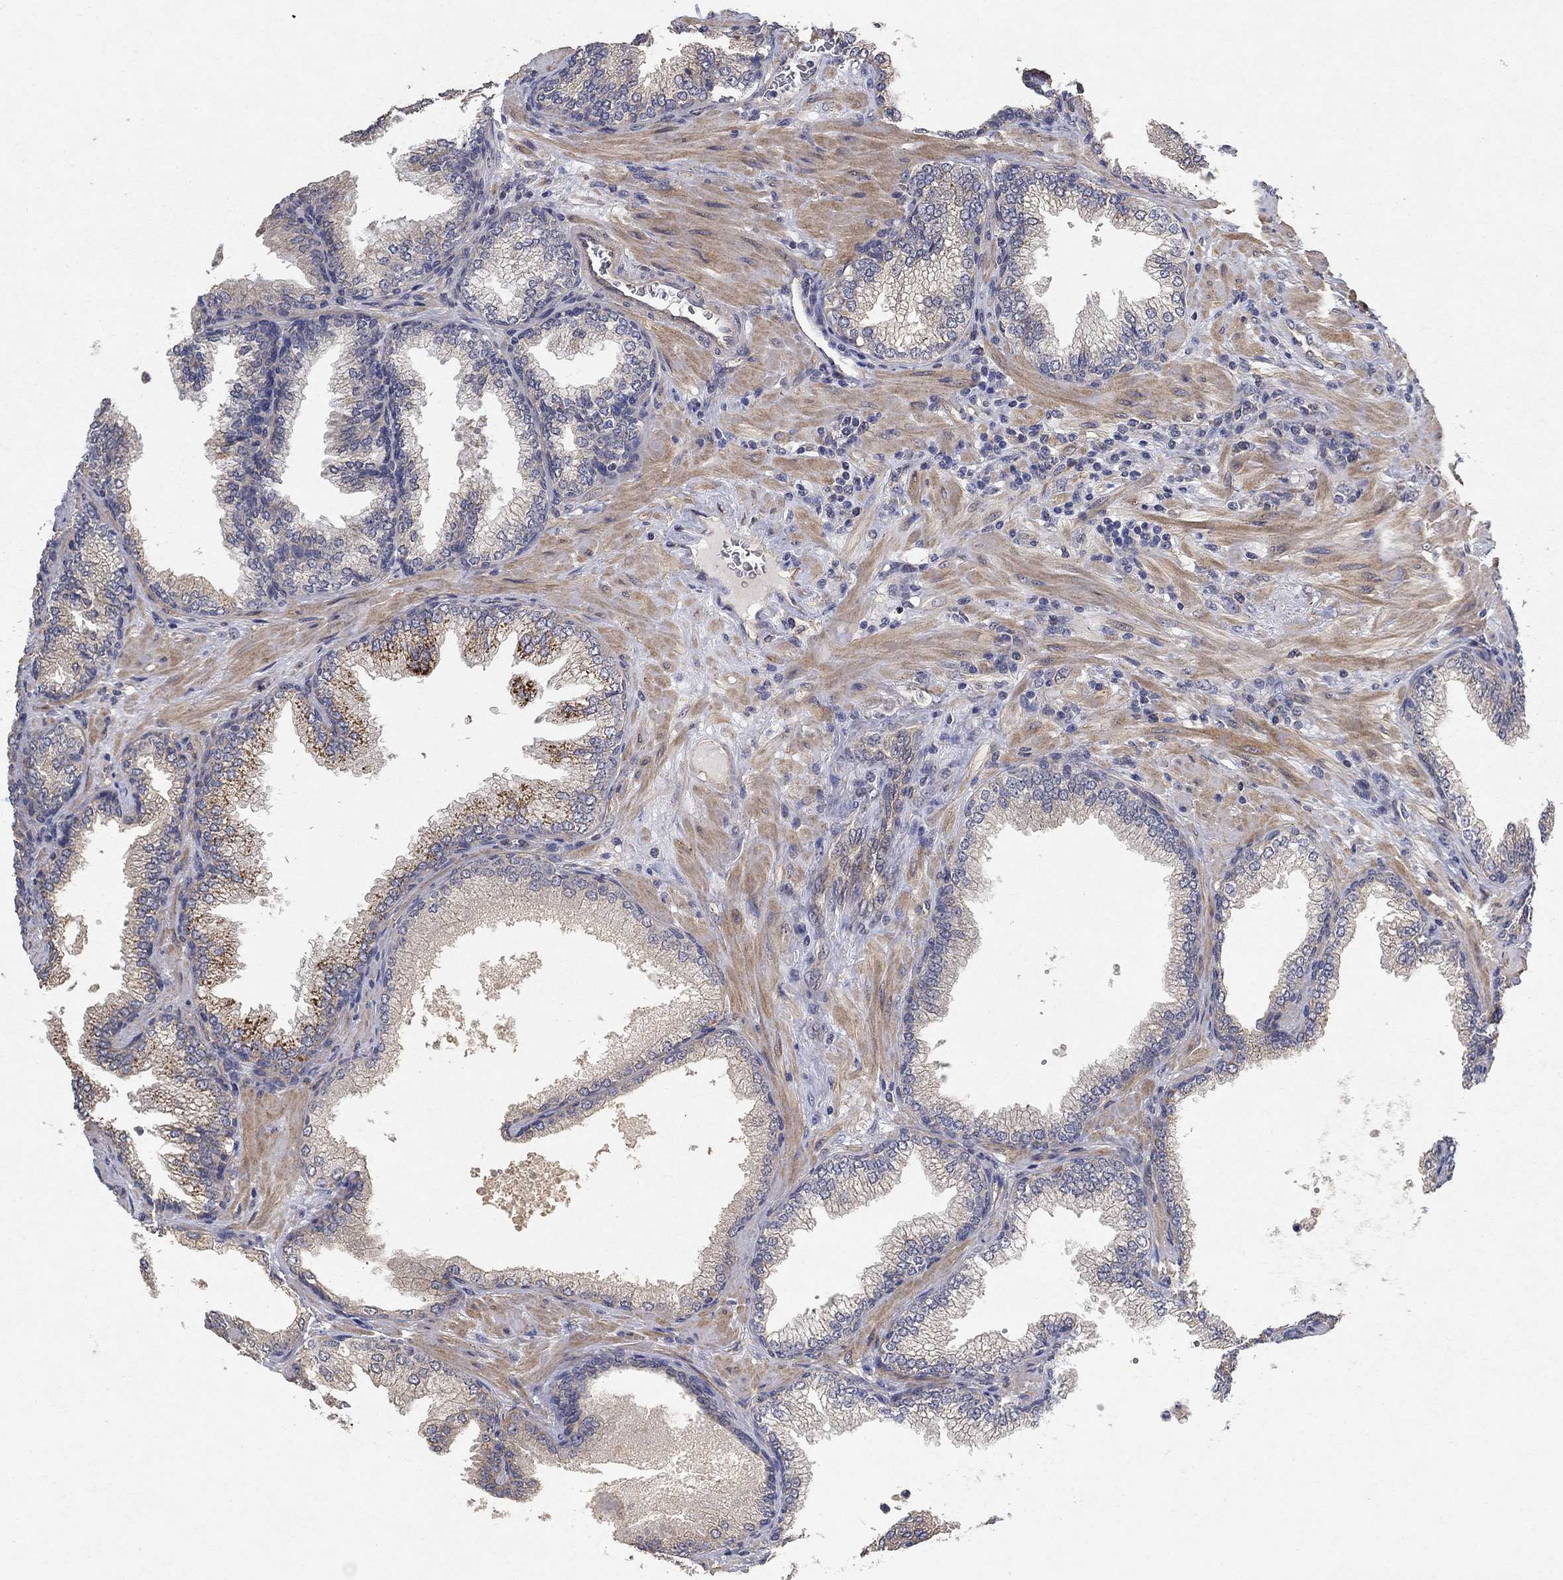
{"staining": {"intensity": "moderate", "quantity": "<25%", "location": "cytoplasmic/membranous"}, "tissue": "prostate cancer", "cell_type": "Tumor cells", "image_type": "cancer", "snomed": [{"axis": "morphology", "description": "Adenocarcinoma, Low grade"}, {"axis": "topography", "description": "Prostate"}], "caption": "Immunohistochemistry (IHC) photomicrograph of human prostate cancer stained for a protein (brown), which shows low levels of moderate cytoplasmic/membranous staining in about <25% of tumor cells.", "gene": "MCUR1", "patient": {"sex": "male", "age": 68}}